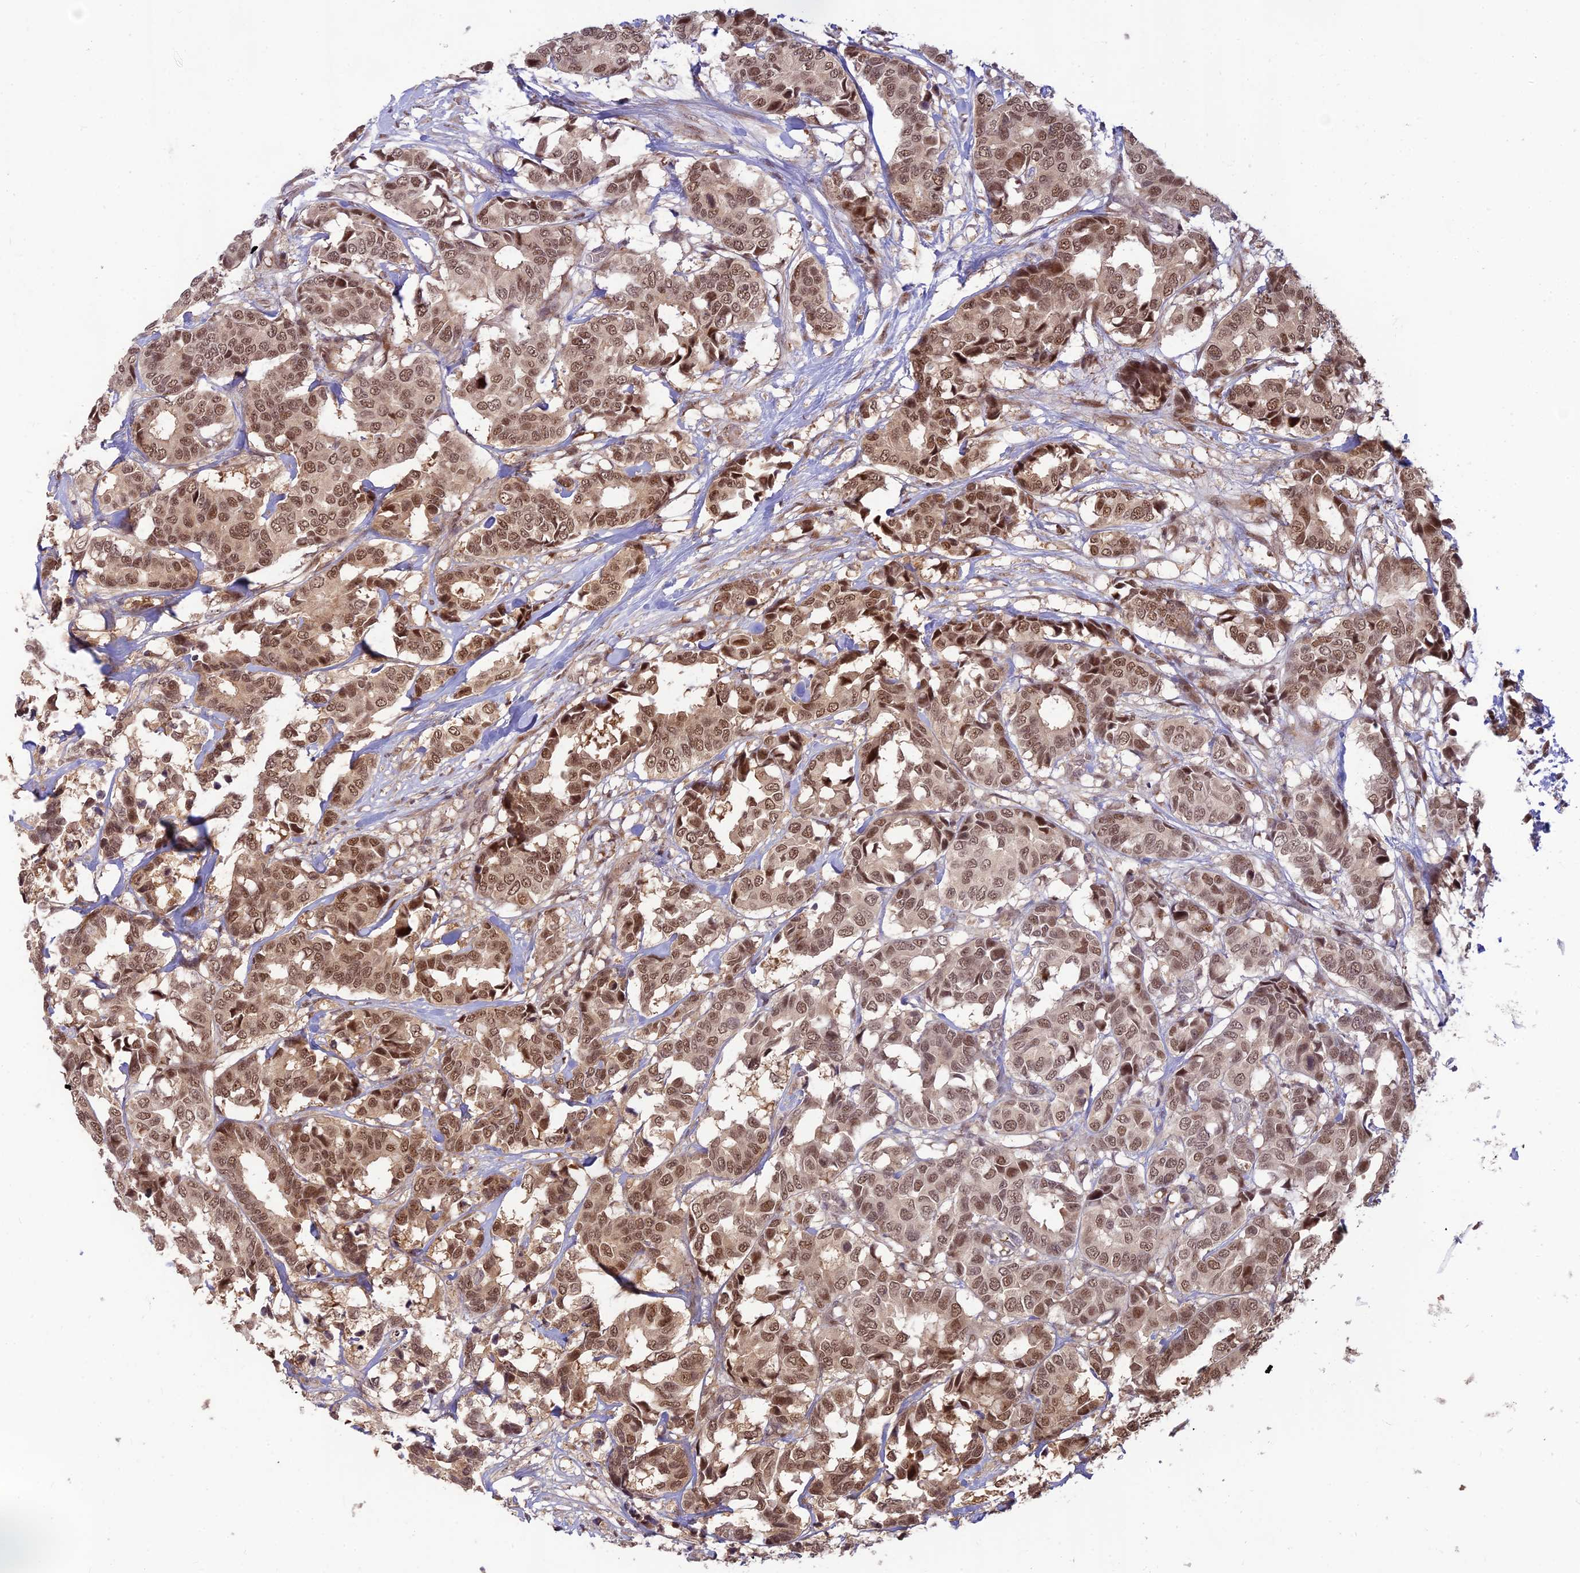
{"staining": {"intensity": "moderate", "quantity": ">75%", "location": "nuclear"}, "tissue": "breast cancer", "cell_type": "Tumor cells", "image_type": "cancer", "snomed": [{"axis": "morphology", "description": "Normal tissue, NOS"}, {"axis": "morphology", "description": "Duct carcinoma"}, {"axis": "topography", "description": "Breast"}], "caption": "This image exhibits breast infiltrating ductal carcinoma stained with immunohistochemistry (IHC) to label a protein in brown. The nuclear of tumor cells show moderate positivity for the protein. Nuclei are counter-stained blue.", "gene": "ASPDH", "patient": {"sex": "female", "age": 87}}